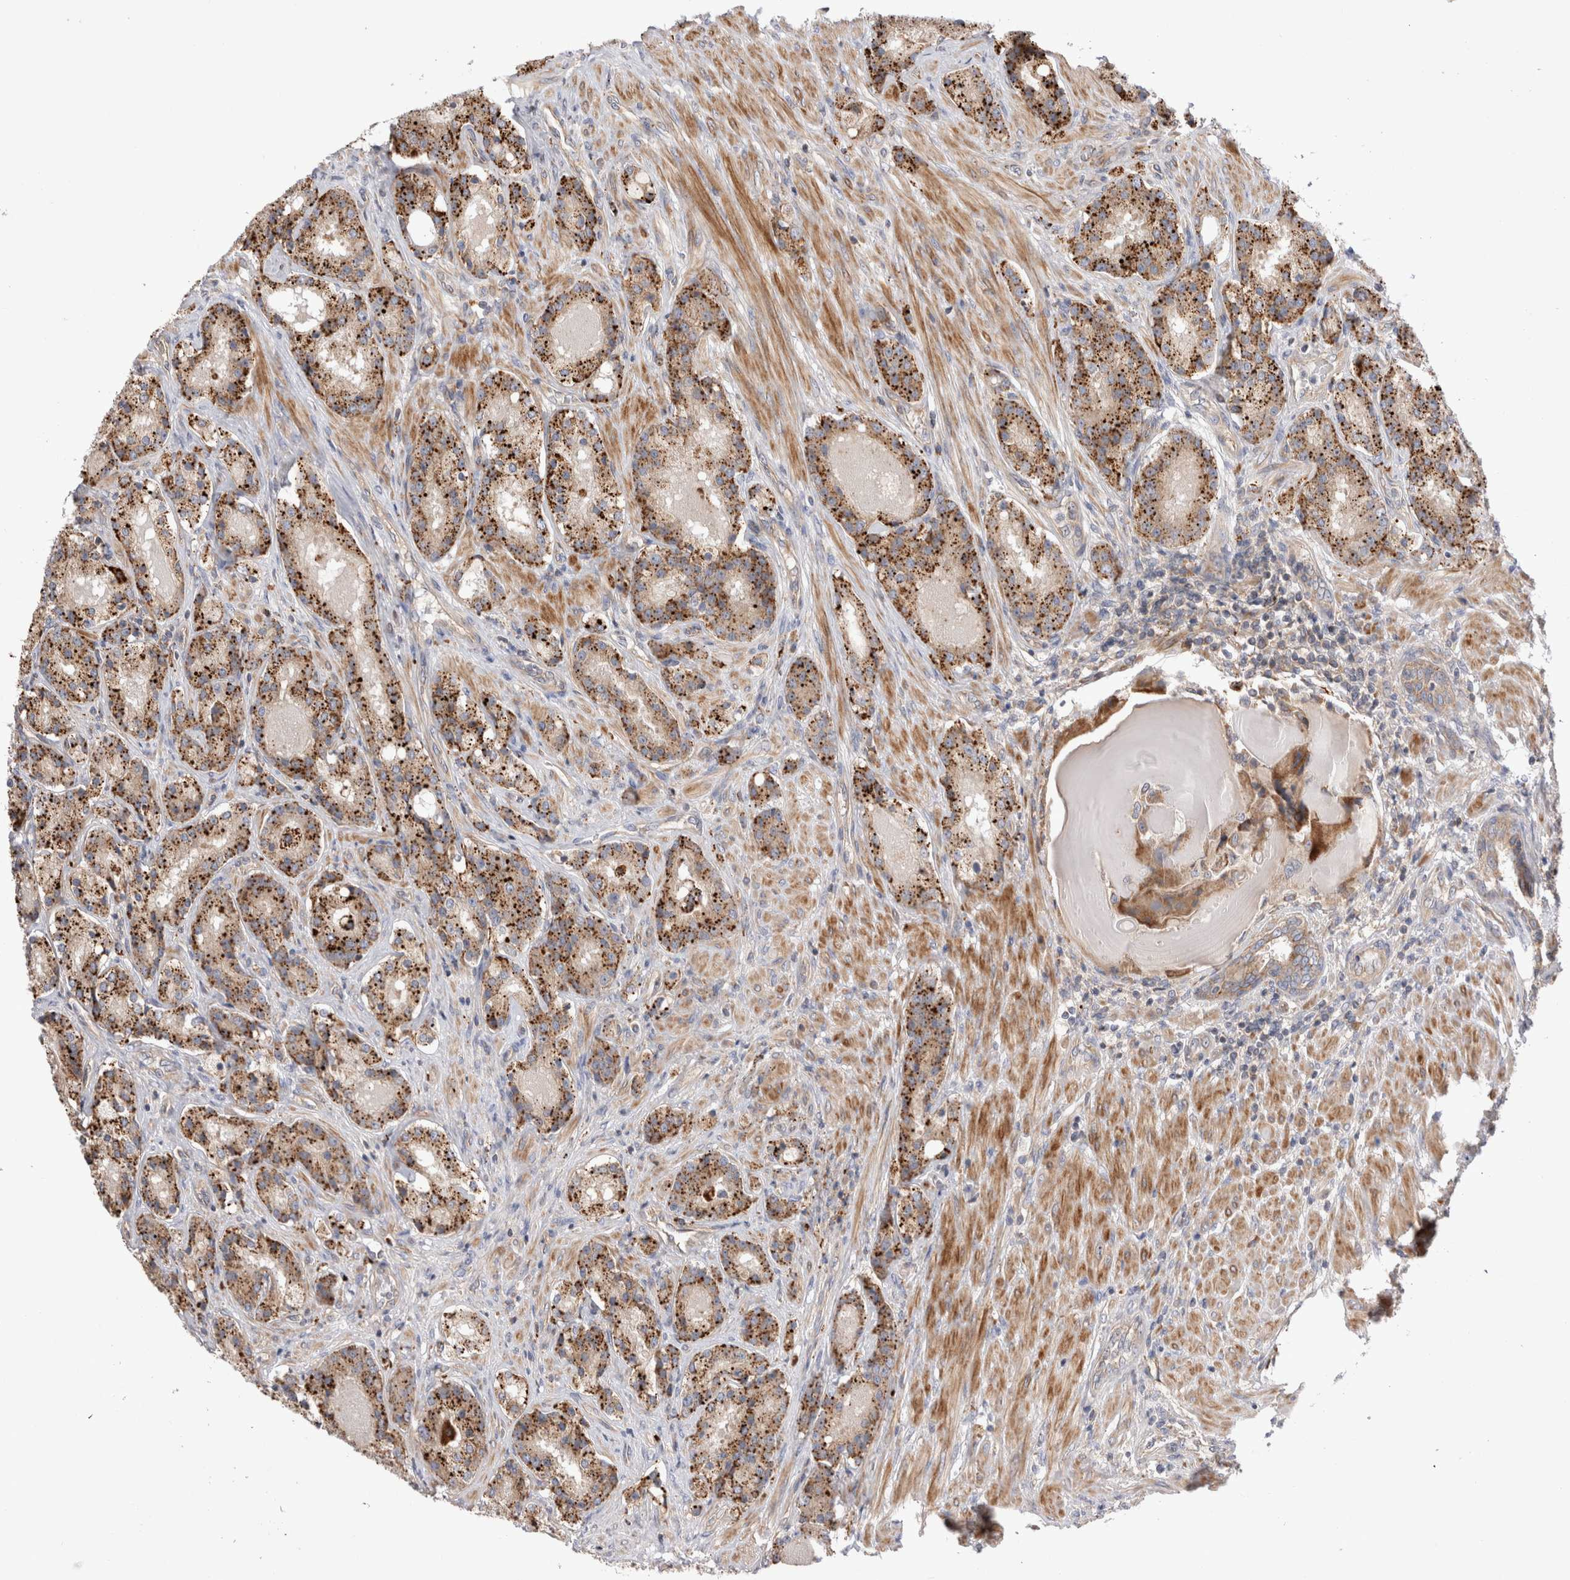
{"staining": {"intensity": "strong", "quantity": ">75%", "location": "cytoplasmic/membranous"}, "tissue": "prostate cancer", "cell_type": "Tumor cells", "image_type": "cancer", "snomed": [{"axis": "morphology", "description": "Adenocarcinoma, High grade"}, {"axis": "topography", "description": "Prostate"}], "caption": "This image reveals prostate cancer (adenocarcinoma (high-grade)) stained with IHC to label a protein in brown. The cytoplasmic/membranous of tumor cells show strong positivity for the protein. Nuclei are counter-stained blue.", "gene": "PDCD10", "patient": {"sex": "male", "age": 60}}